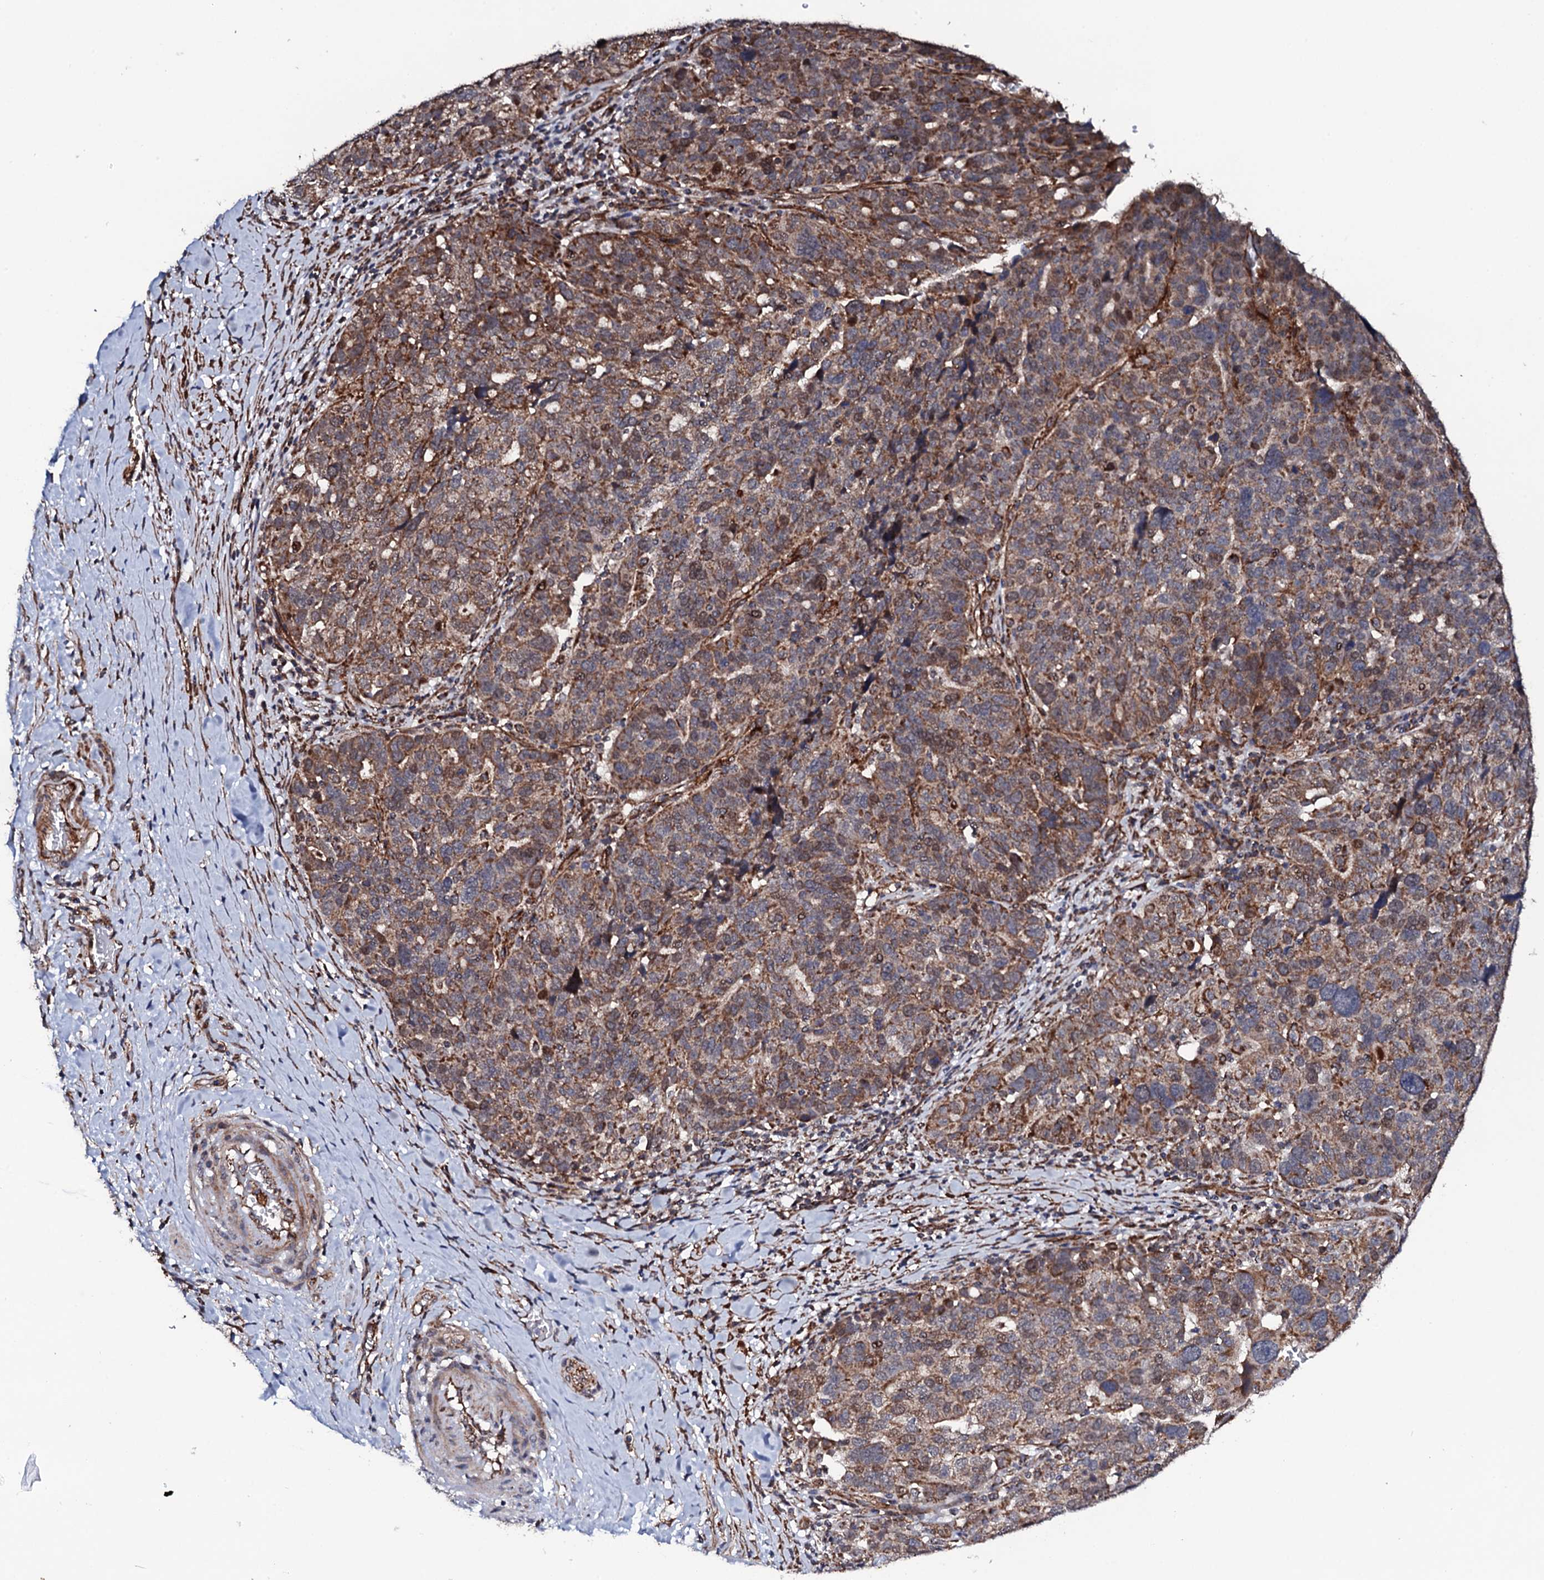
{"staining": {"intensity": "moderate", "quantity": ">75%", "location": "cytoplasmic/membranous"}, "tissue": "ovarian cancer", "cell_type": "Tumor cells", "image_type": "cancer", "snomed": [{"axis": "morphology", "description": "Cystadenocarcinoma, serous, NOS"}, {"axis": "topography", "description": "Ovary"}], "caption": "IHC micrograph of human ovarian cancer (serous cystadenocarcinoma) stained for a protein (brown), which shows medium levels of moderate cytoplasmic/membranous staining in approximately >75% of tumor cells.", "gene": "MTIF3", "patient": {"sex": "female", "age": 59}}